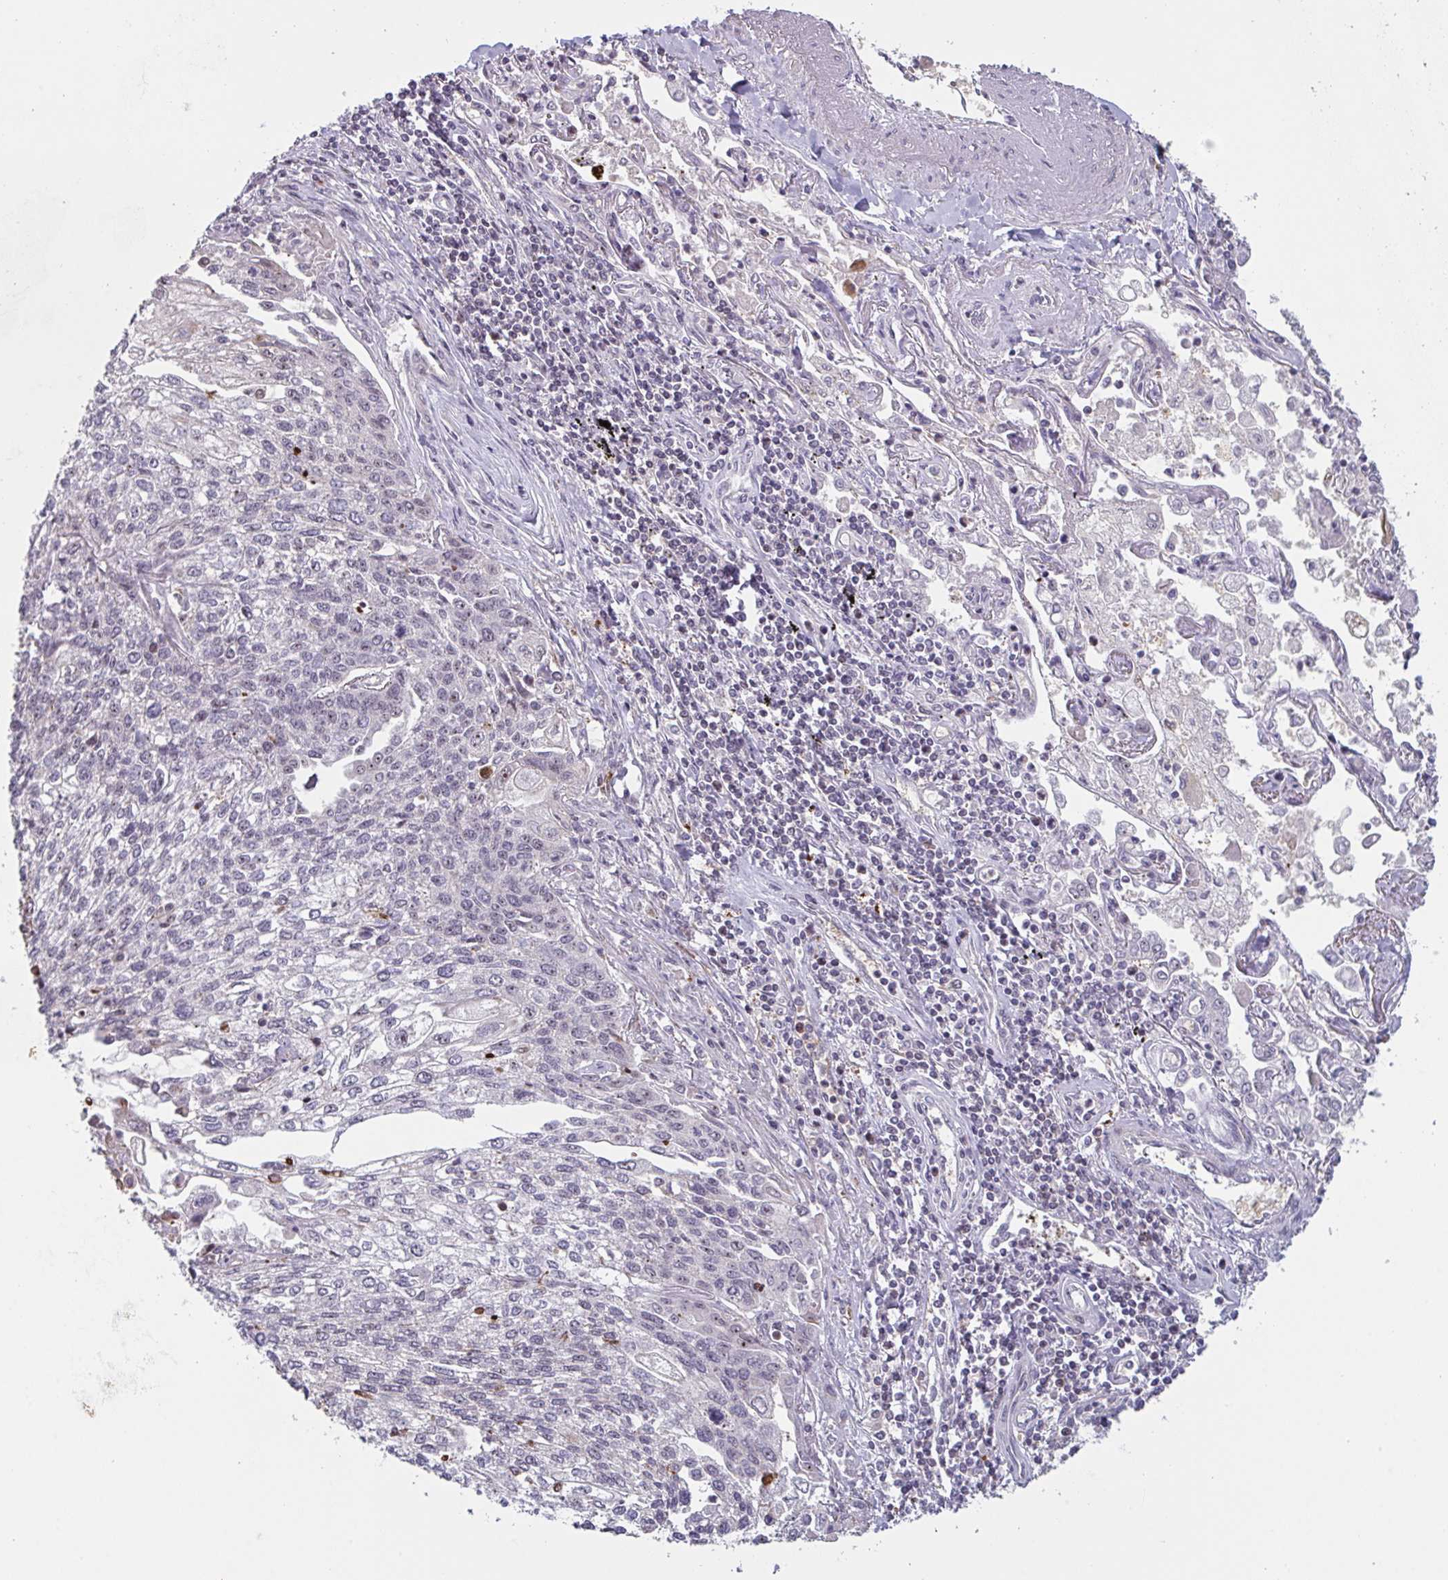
{"staining": {"intensity": "negative", "quantity": "none", "location": "none"}, "tissue": "lung cancer", "cell_type": "Tumor cells", "image_type": "cancer", "snomed": [{"axis": "morphology", "description": "Squamous cell carcinoma, NOS"}, {"axis": "topography", "description": "Lung"}], "caption": "An image of lung squamous cell carcinoma stained for a protein reveals no brown staining in tumor cells.", "gene": "NLRP13", "patient": {"sex": "male", "age": 74}}